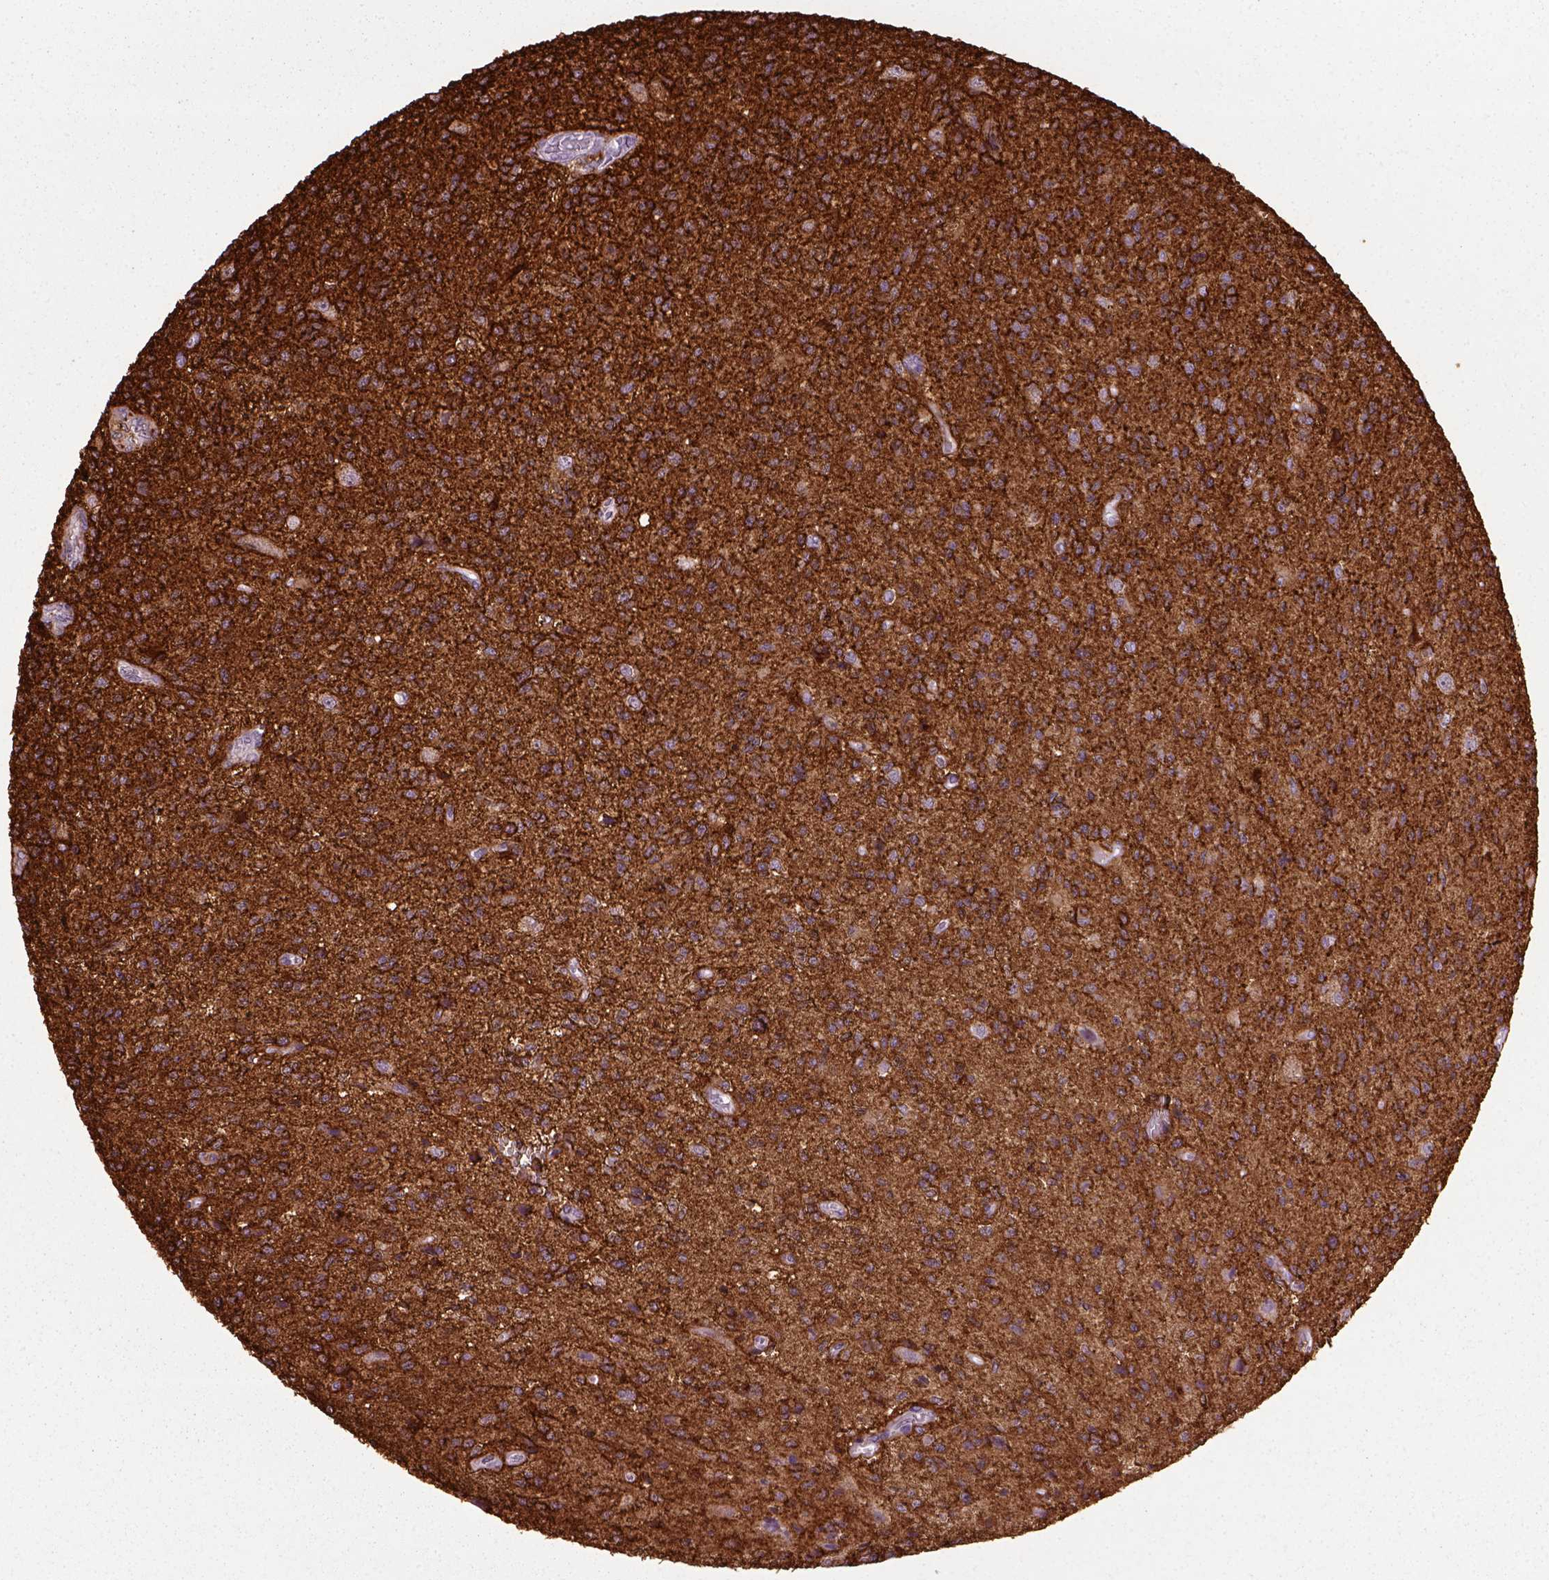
{"staining": {"intensity": "strong", "quantity": ">75%", "location": "cytoplasmic/membranous"}, "tissue": "glioma", "cell_type": "Tumor cells", "image_type": "cancer", "snomed": [{"axis": "morphology", "description": "Glioma, malignant, High grade"}, {"axis": "topography", "description": "Brain"}], "caption": "DAB (3,3'-diaminobenzidine) immunohistochemical staining of human glioma displays strong cytoplasmic/membranous protein expression in about >75% of tumor cells.", "gene": "MARCKS", "patient": {"sex": "male", "age": 56}}